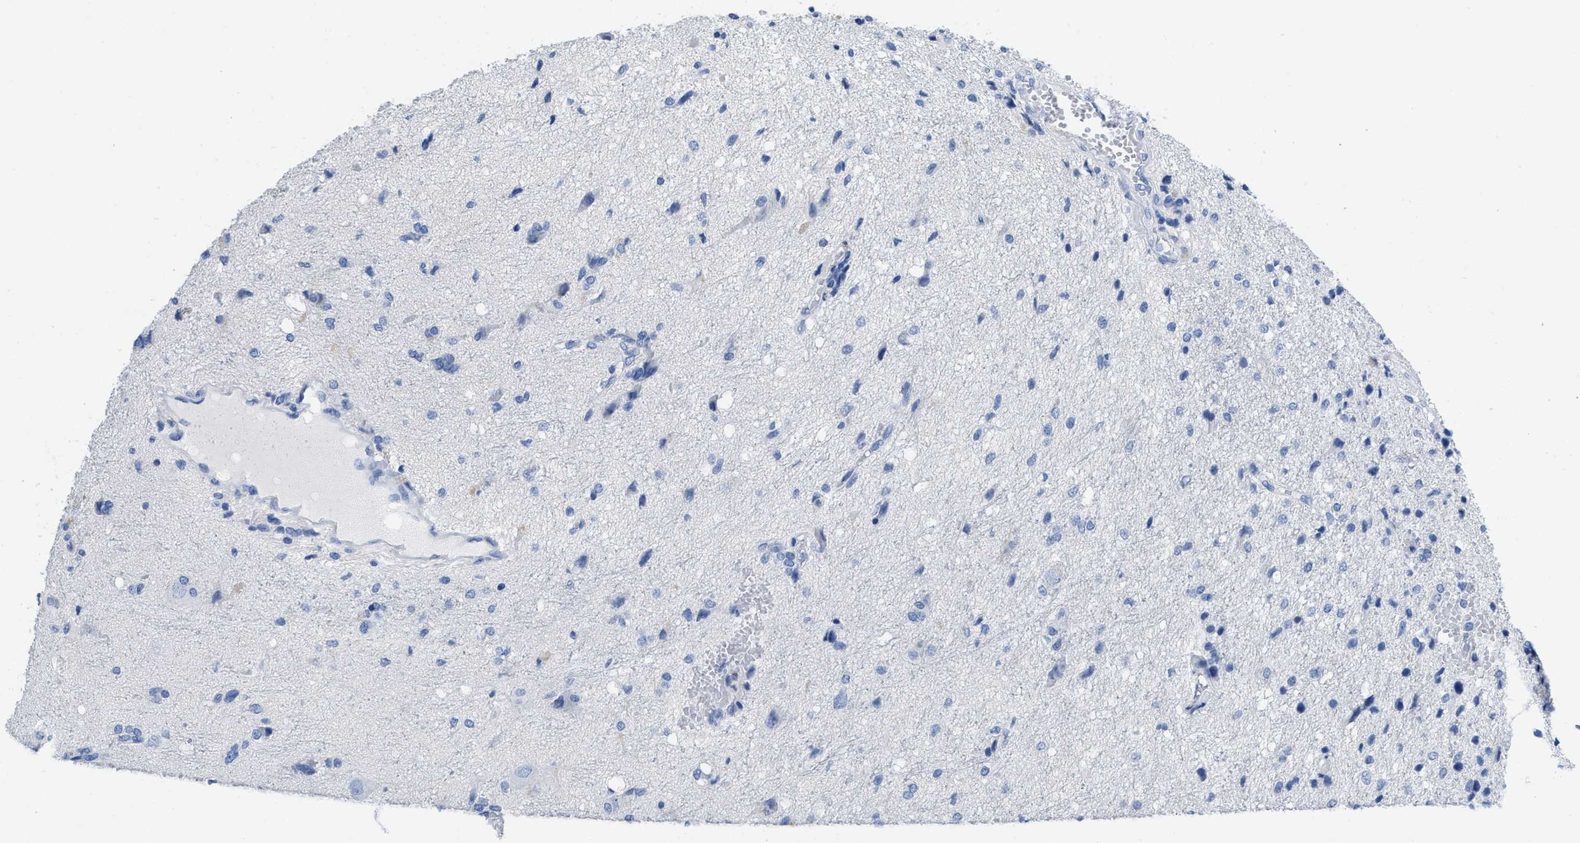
{"staining": {"intensity": "negative", "quantity": "none", "location": "none"}, "tissue": "glioma", "cell_type": "Tumor cells", "image_type": "cancer", "snomed": [{"axis": "morphology", "description": "Glioma, malignant, High grade"}, {"axis": "topography", "description": "Brain"}], "caption": "Micrograph shows no significant protein positivity in tumor cells of glioma.", "gene": "CR1", "patient": {"sex": "female", "age": 59}}